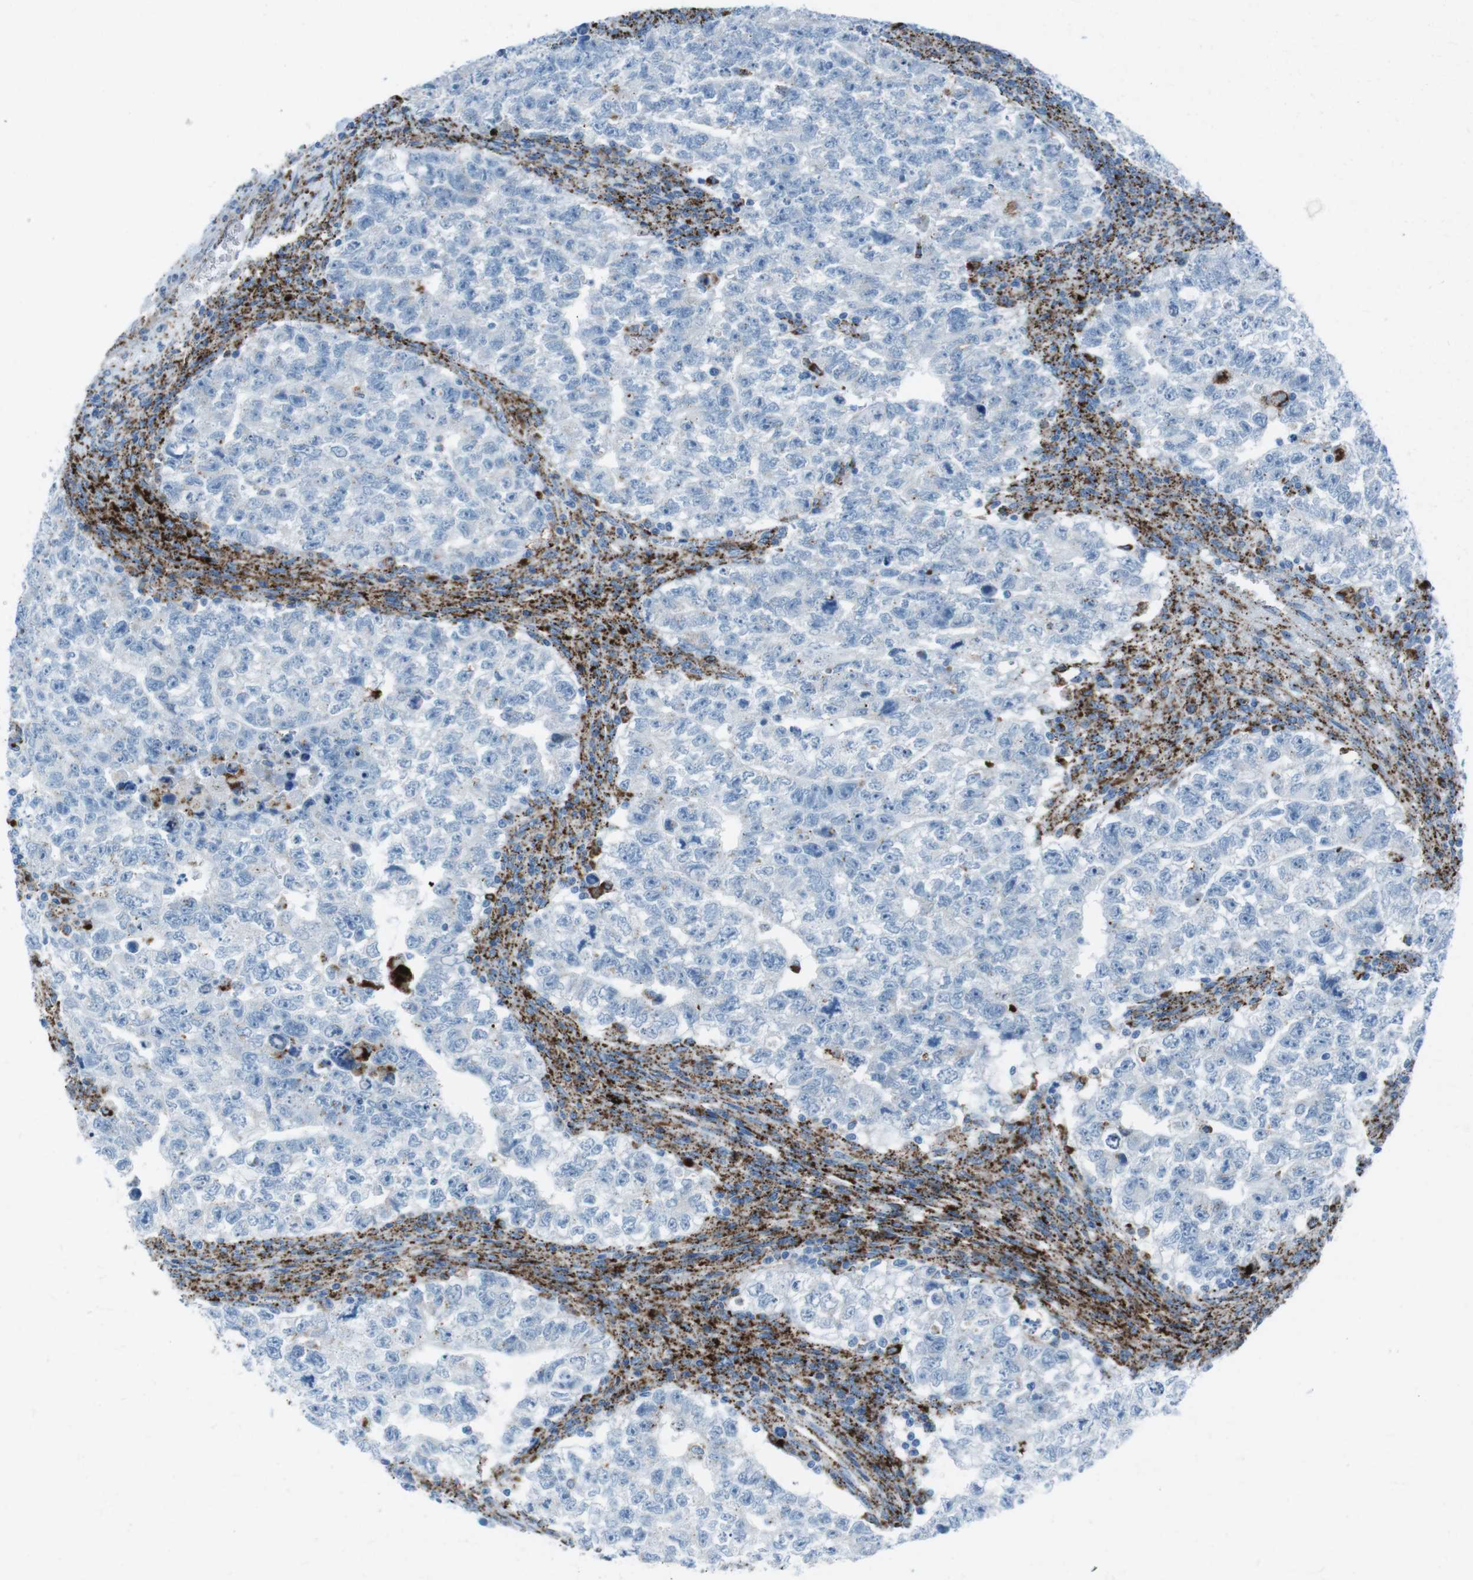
{"staining": {"intensity": "negative", "quantity": "none", "location": "none"}, "tissue": "testis cancer", "cell_type": "Tumor cells", "image_type": "cancer", "snomed": [{"axis": "morphology", "description": "Seminoma, NOS"}, {"axis": "morphology", "description": "Carcinoma, Embryonal, NOS"}, {"axis": "topography", "description": "Testis"}], "caption": "IHC photomicrograph of neoplastic tissue: testis cancer (embryonal carcinoma) stained with DAB (3,3'-diaminobenzidine) shows no significant protein expression in tumor cells. Nuclei are stained in blue.", "gene": "SCARB2", "patient": {"sex": "male", "age": 38}}